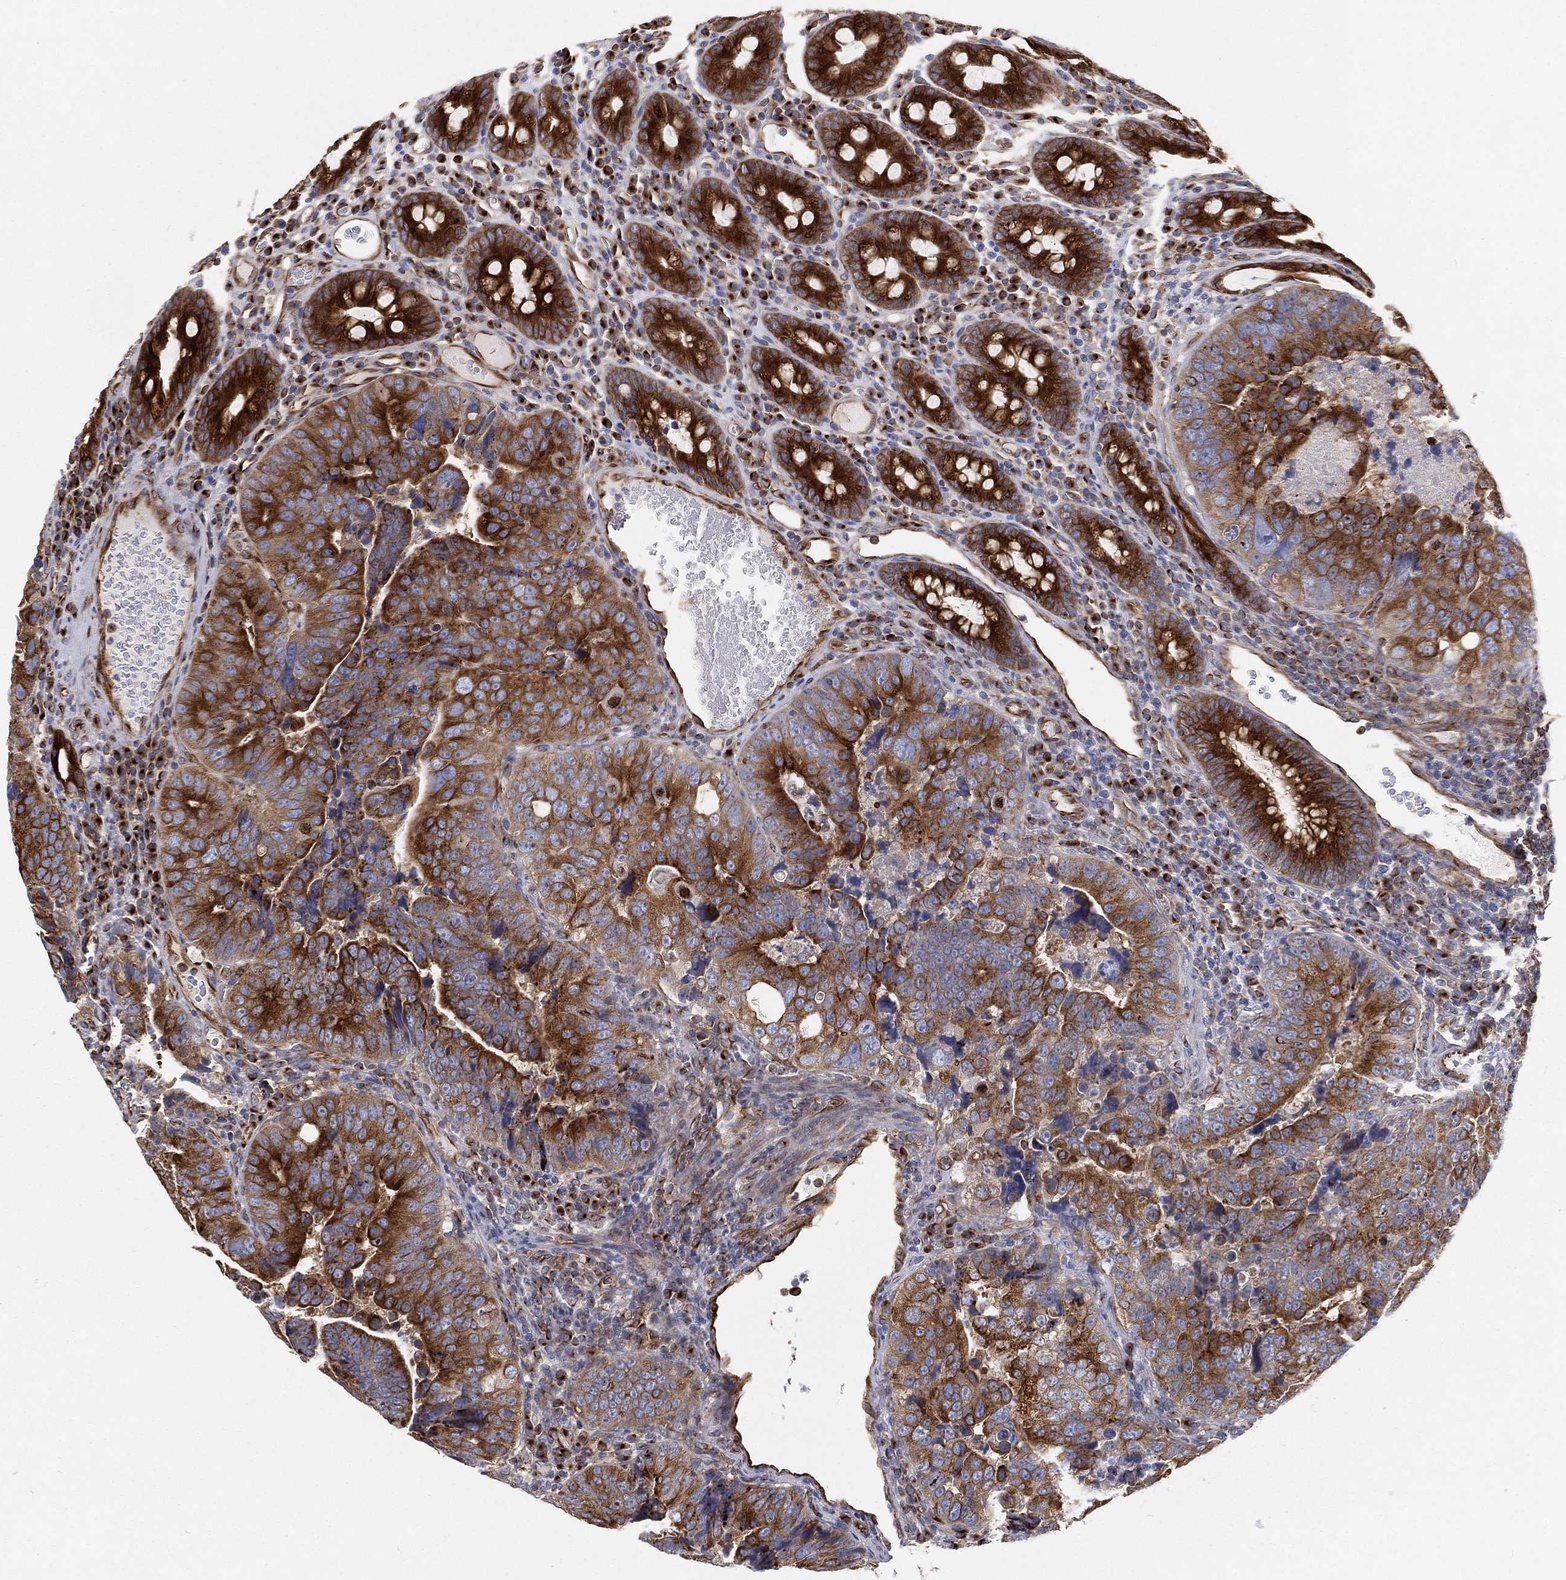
{"staining": {"intensity": "strong", "quantity": ">75%", "location": "cytoplasmic/membranous"}, "tissue": "colorectal cancer", "cell_type": "Tumor cells", "image_type": "cancer", "snomed": [{"axis": "morphology", "description": "Adenocarcinoma, NOS"}, {"axis": "topography", "description": "Colon"}], "caption": "IHC of human colorectal cancer (adenocarcinoma) displays high levels of strong cytoplasmic/membranous expression in about >75% of tumor cells. (Stains: DAB in brown, nuclei in blue, Microscopy: brightfield microscopy at high magnification).", "gene": "TMEM25", "patient": {"sex": "female", "age": 72}}